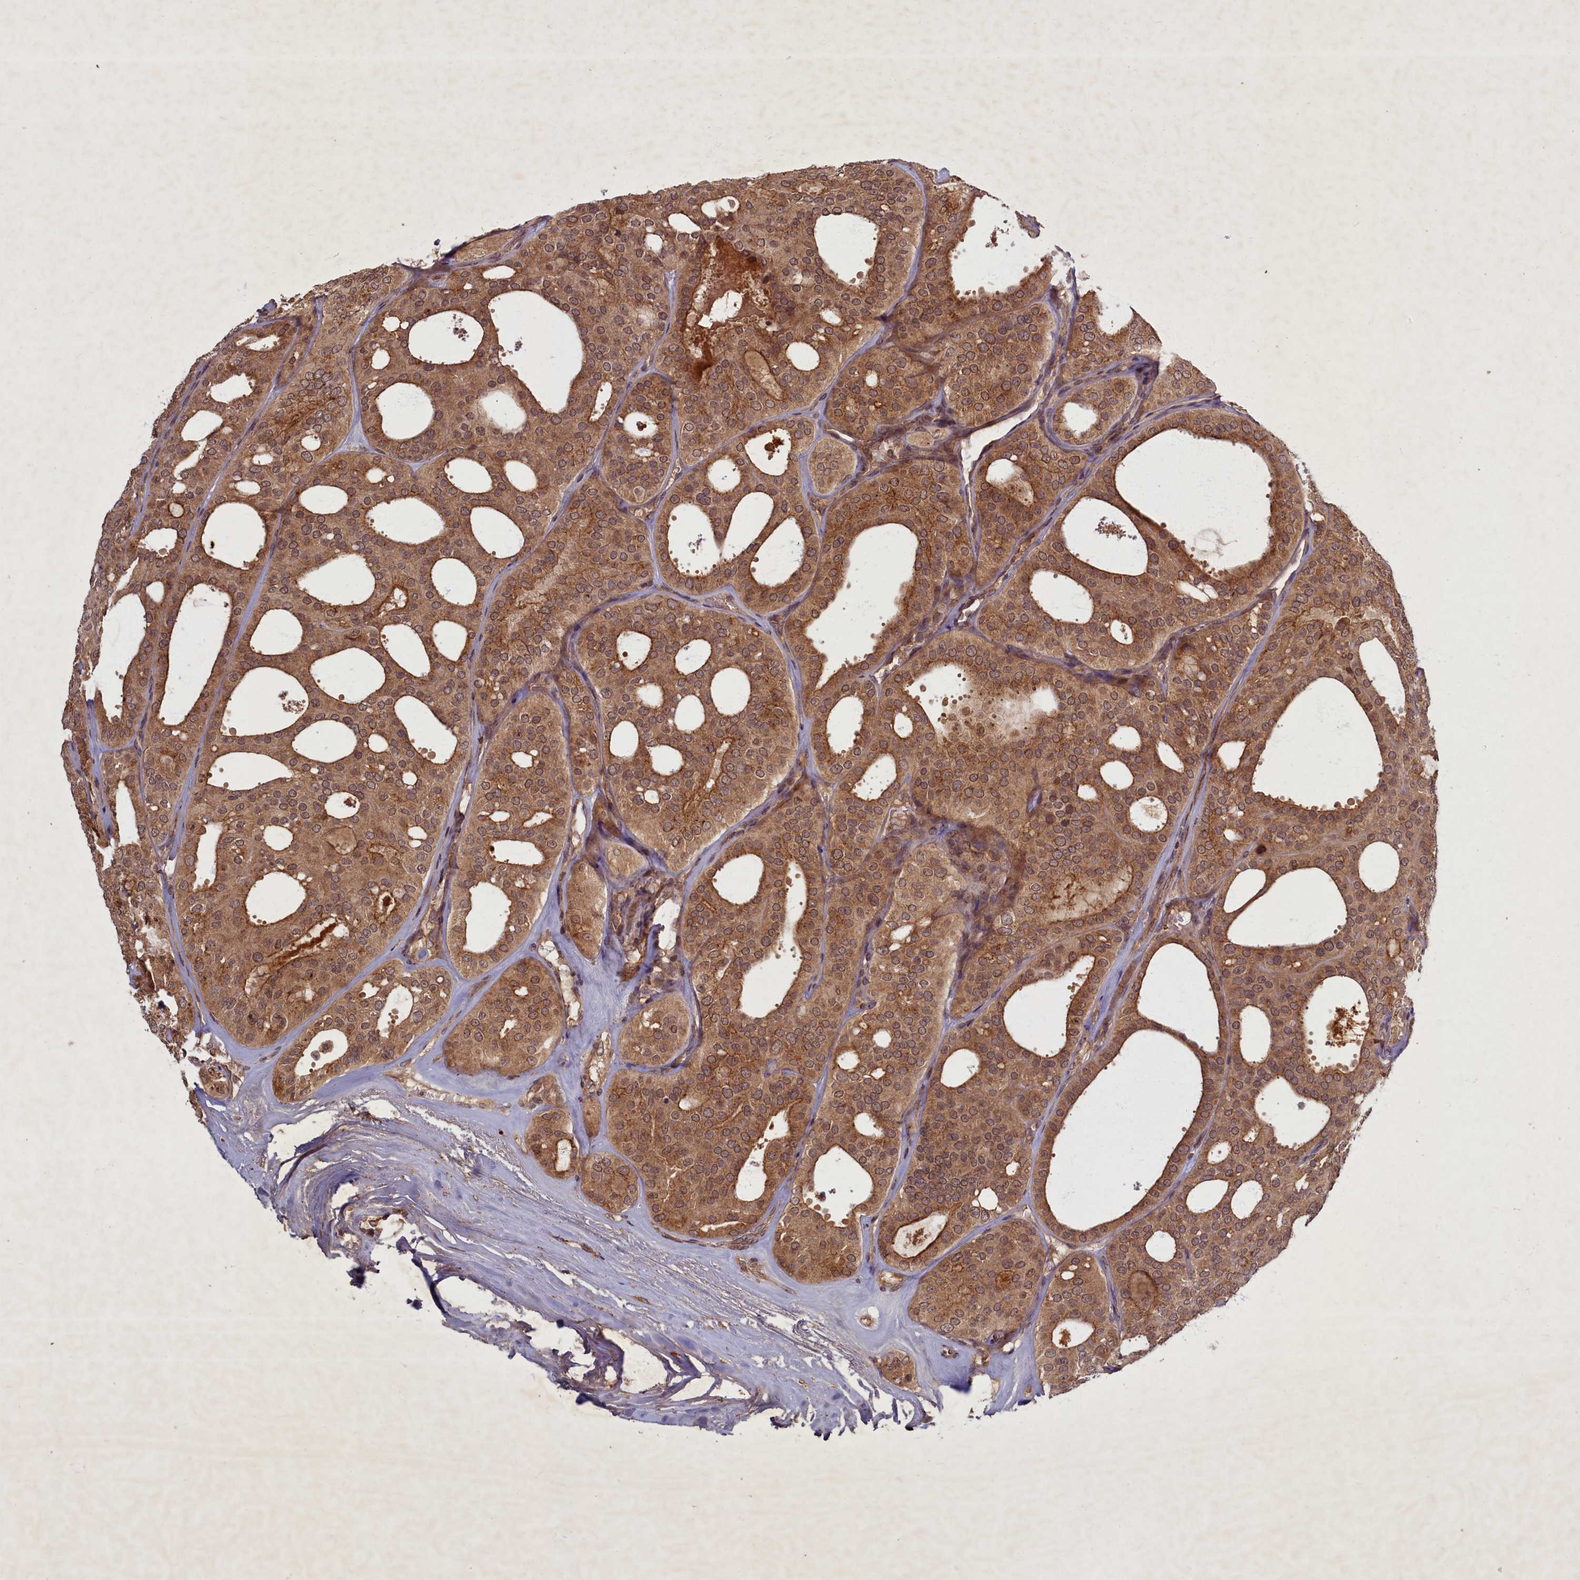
{"staining": {"intensity": "moderate", "quantity": ">75%", "location": "cytoplasmic/membranous"}, "tissue": "thyroid cancer", "cell_type": "Tumor cells", "image_type": "cancer", "snomed": [{"axis": "morphology", "description": "Follicular adenoma carcinoma, NOS"}, {"axis": "topography", "description": "Thyroid gland"}], "caption": "Protein staining of thyroid follicular adenoma carcinoma tissue shows moderate cytoplasmic/membranous staining in about >75% of tumor cells.", "gene": "BICD1", "patient": {"sex": "male", "age": 75}}